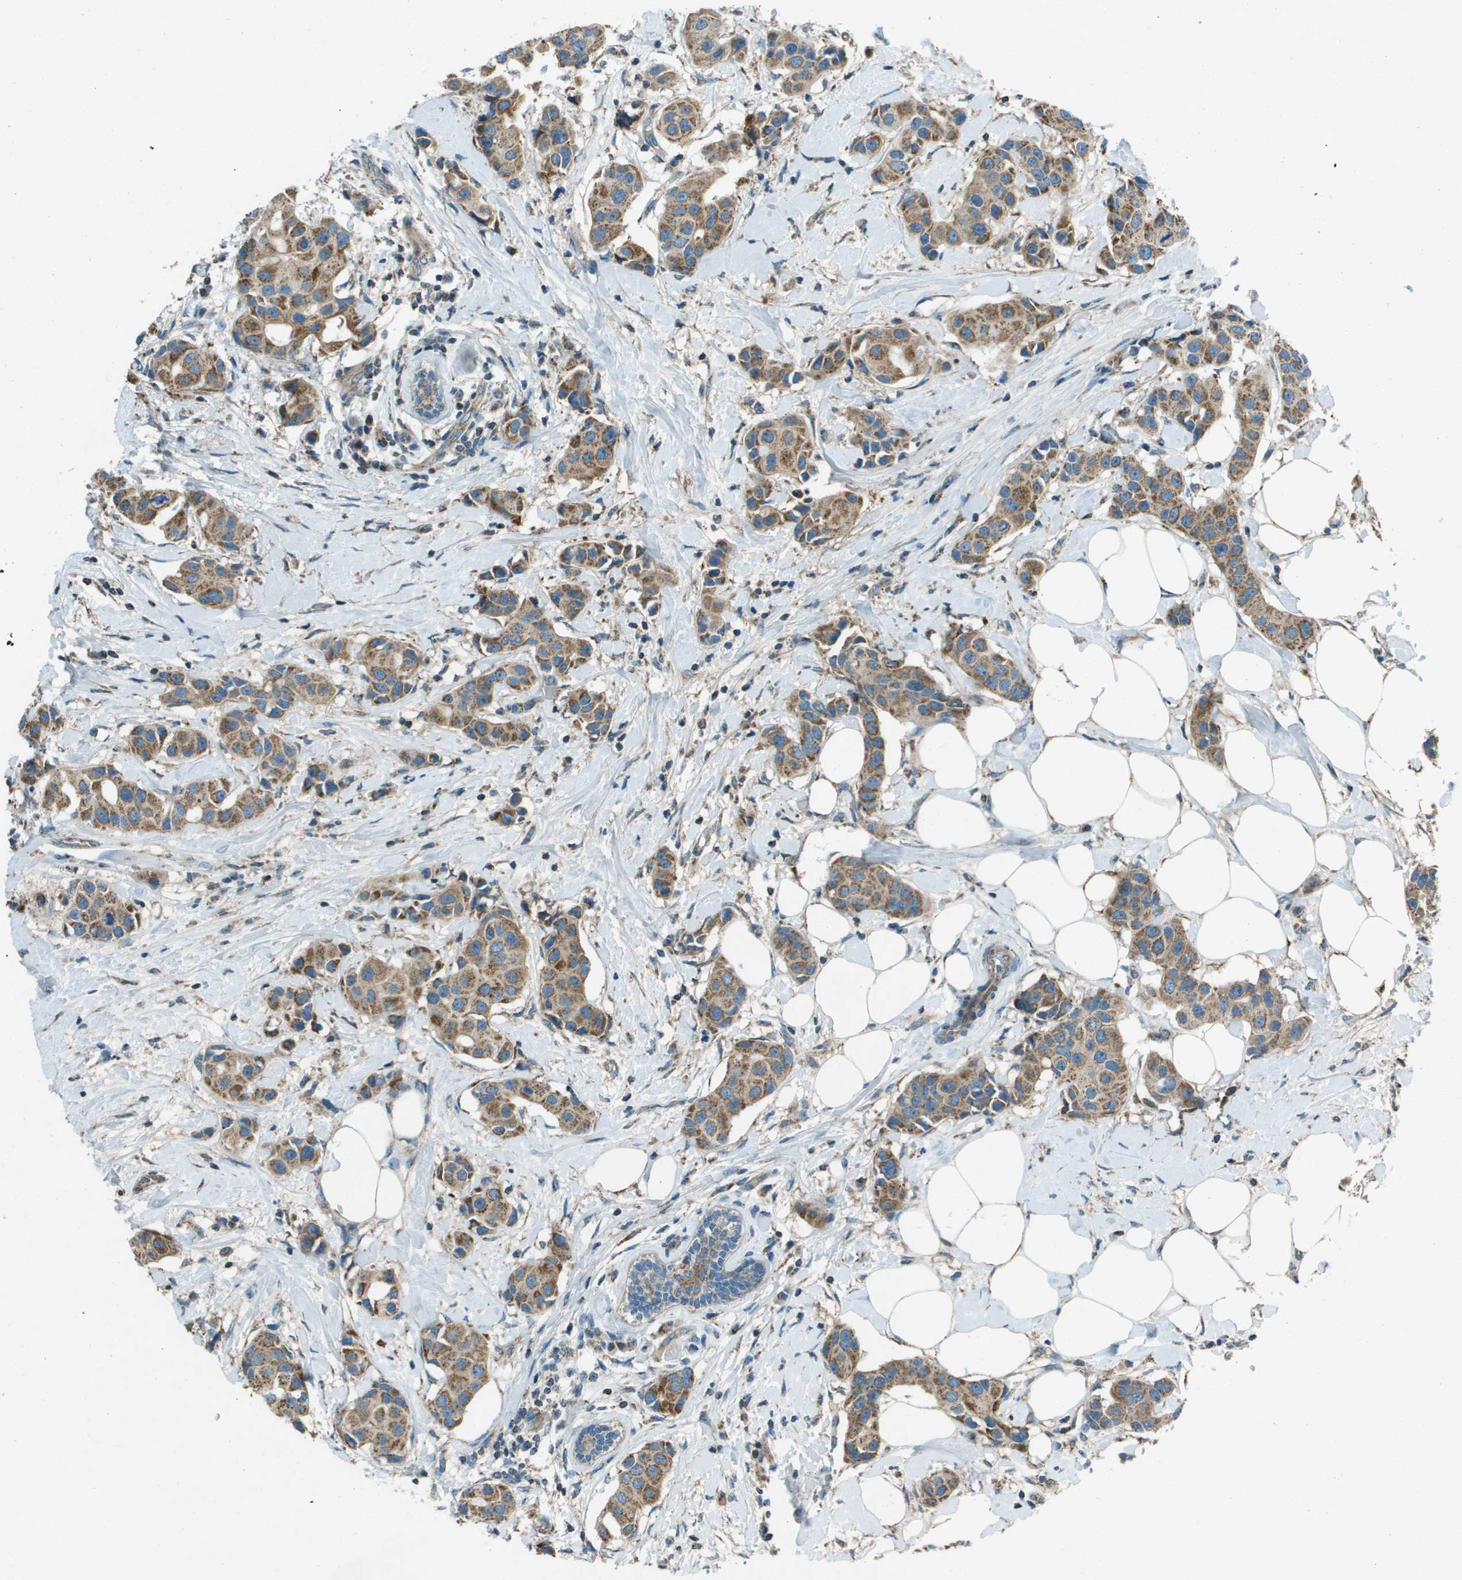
{"staining": {"intensity": "moderate", "quantity": ">75%", "location": "cytoplasmic/membranous"}, "tissue": "breast cancer", "cell_type": "Tumor cells", "image_type": "cancer", "snomed": [{"axis": "morphology", "description": "Normal tissue, NOS"}, {"axis": "morphology", "description": "Duct carcinoma"}, {"axis": "topography", "description": "Breast"}], "caption": "Immunohistochemistry (IHC) (DAB) staining of human breast cancer (infiltrating ductal carcinoma) exhibits moderate cytoplasmic/membranous protein expression in approximately >75% of tumor cells. The staining was performed using DAB to visualize the protein expression in brown, while the nuclei were stained in blue with hematoxylin (Magnification: 20x).", "gene": "MIGA1", "patient": {"sex": "female", "age": 39}}